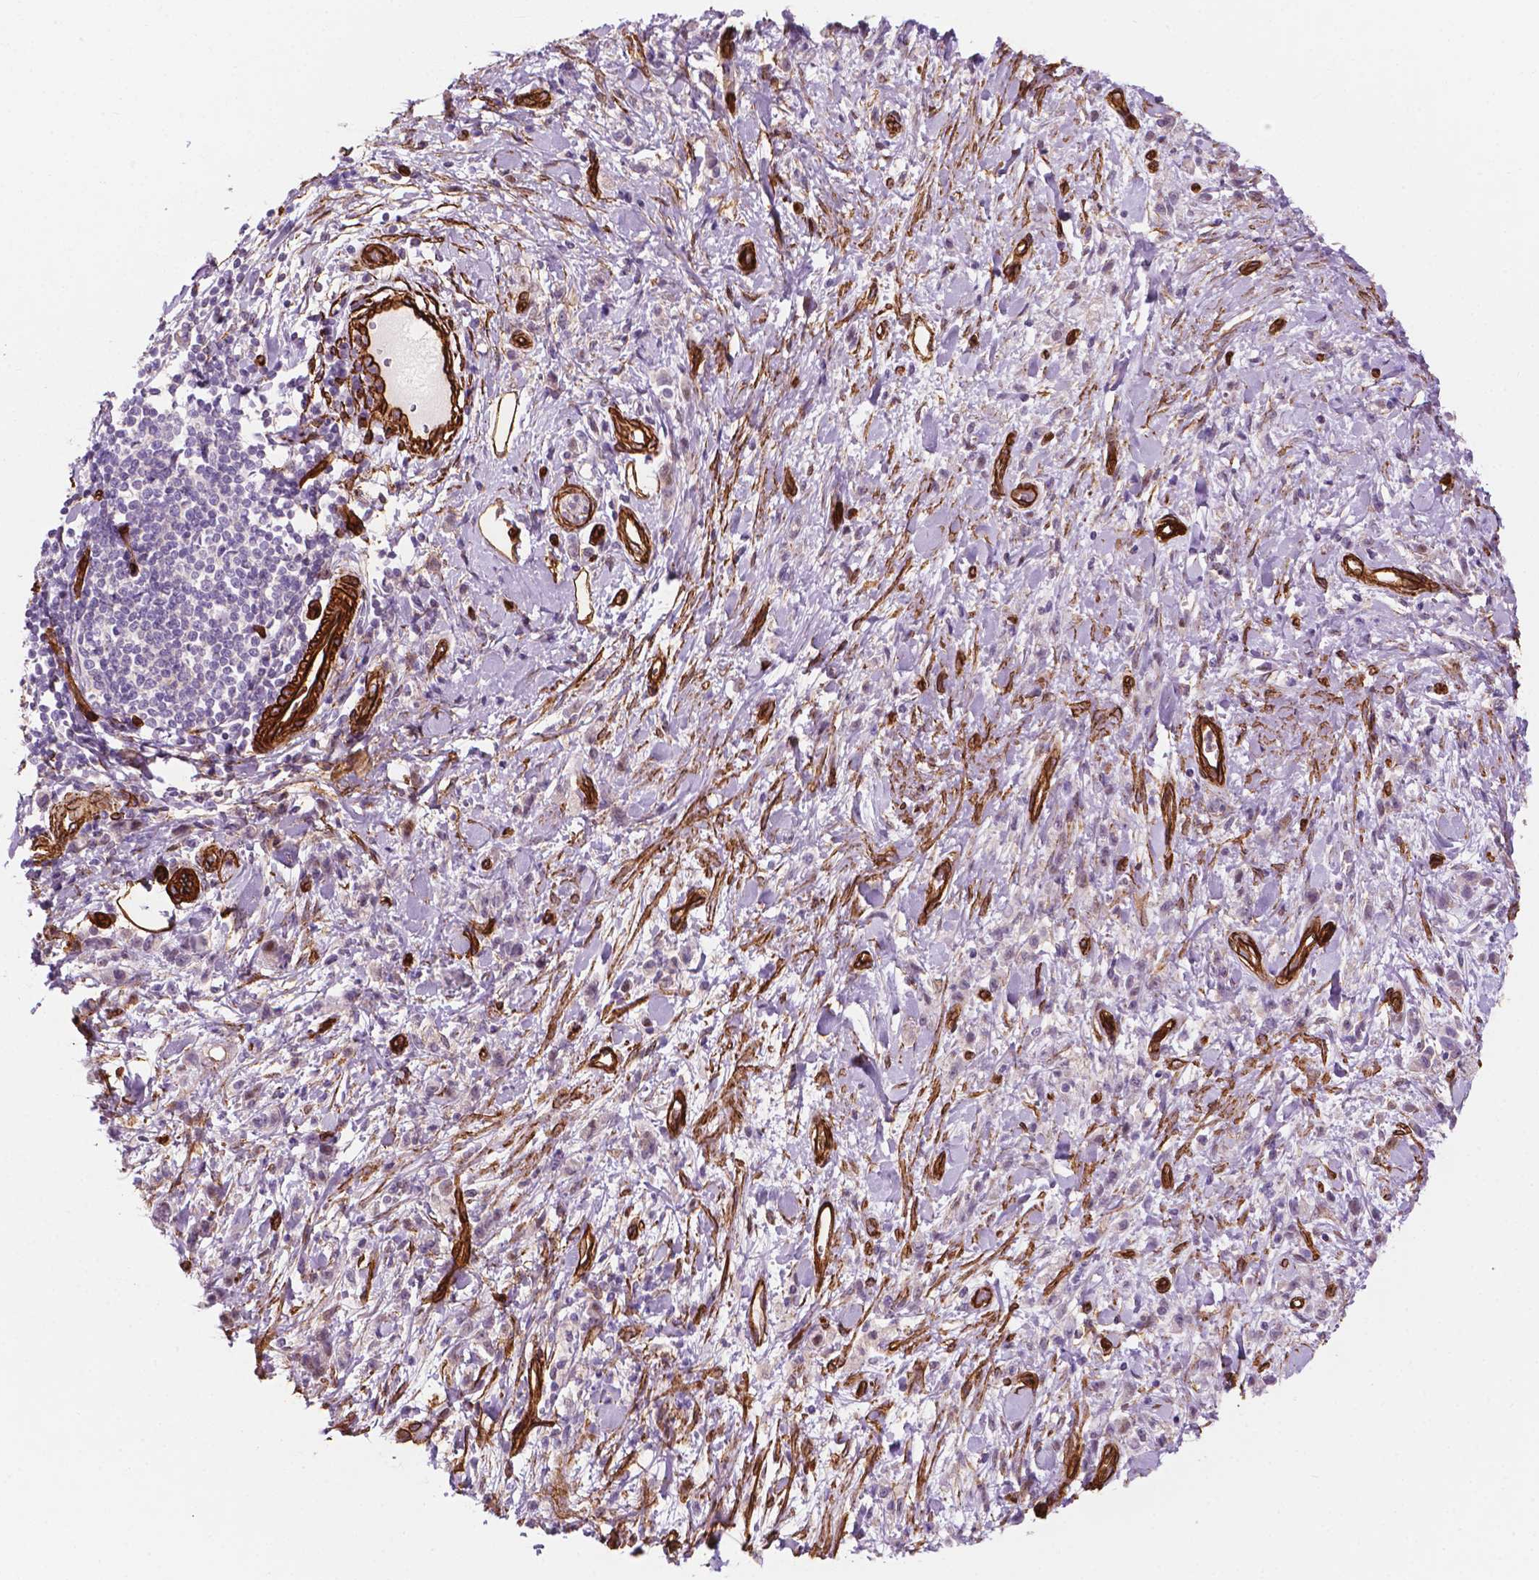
{"staining": {"intensity": "negative", "quantity": "none", "location": "none"}, "tissue": "stomach cancer", "cell_type": "Tumor cells", "image_type": "cancer", "snomed": [{"axis": "morphology", "description": "Adenocarcinoma, NOS"}, {"axis": "topography", "description": "Stomach"}], "caption": "Photomicrograph shows no significant protein staining in tumor cells of stomach adenocarcinoma.", "gene": "EGFL8", "patient": {"sex": "male", "age": 77}}